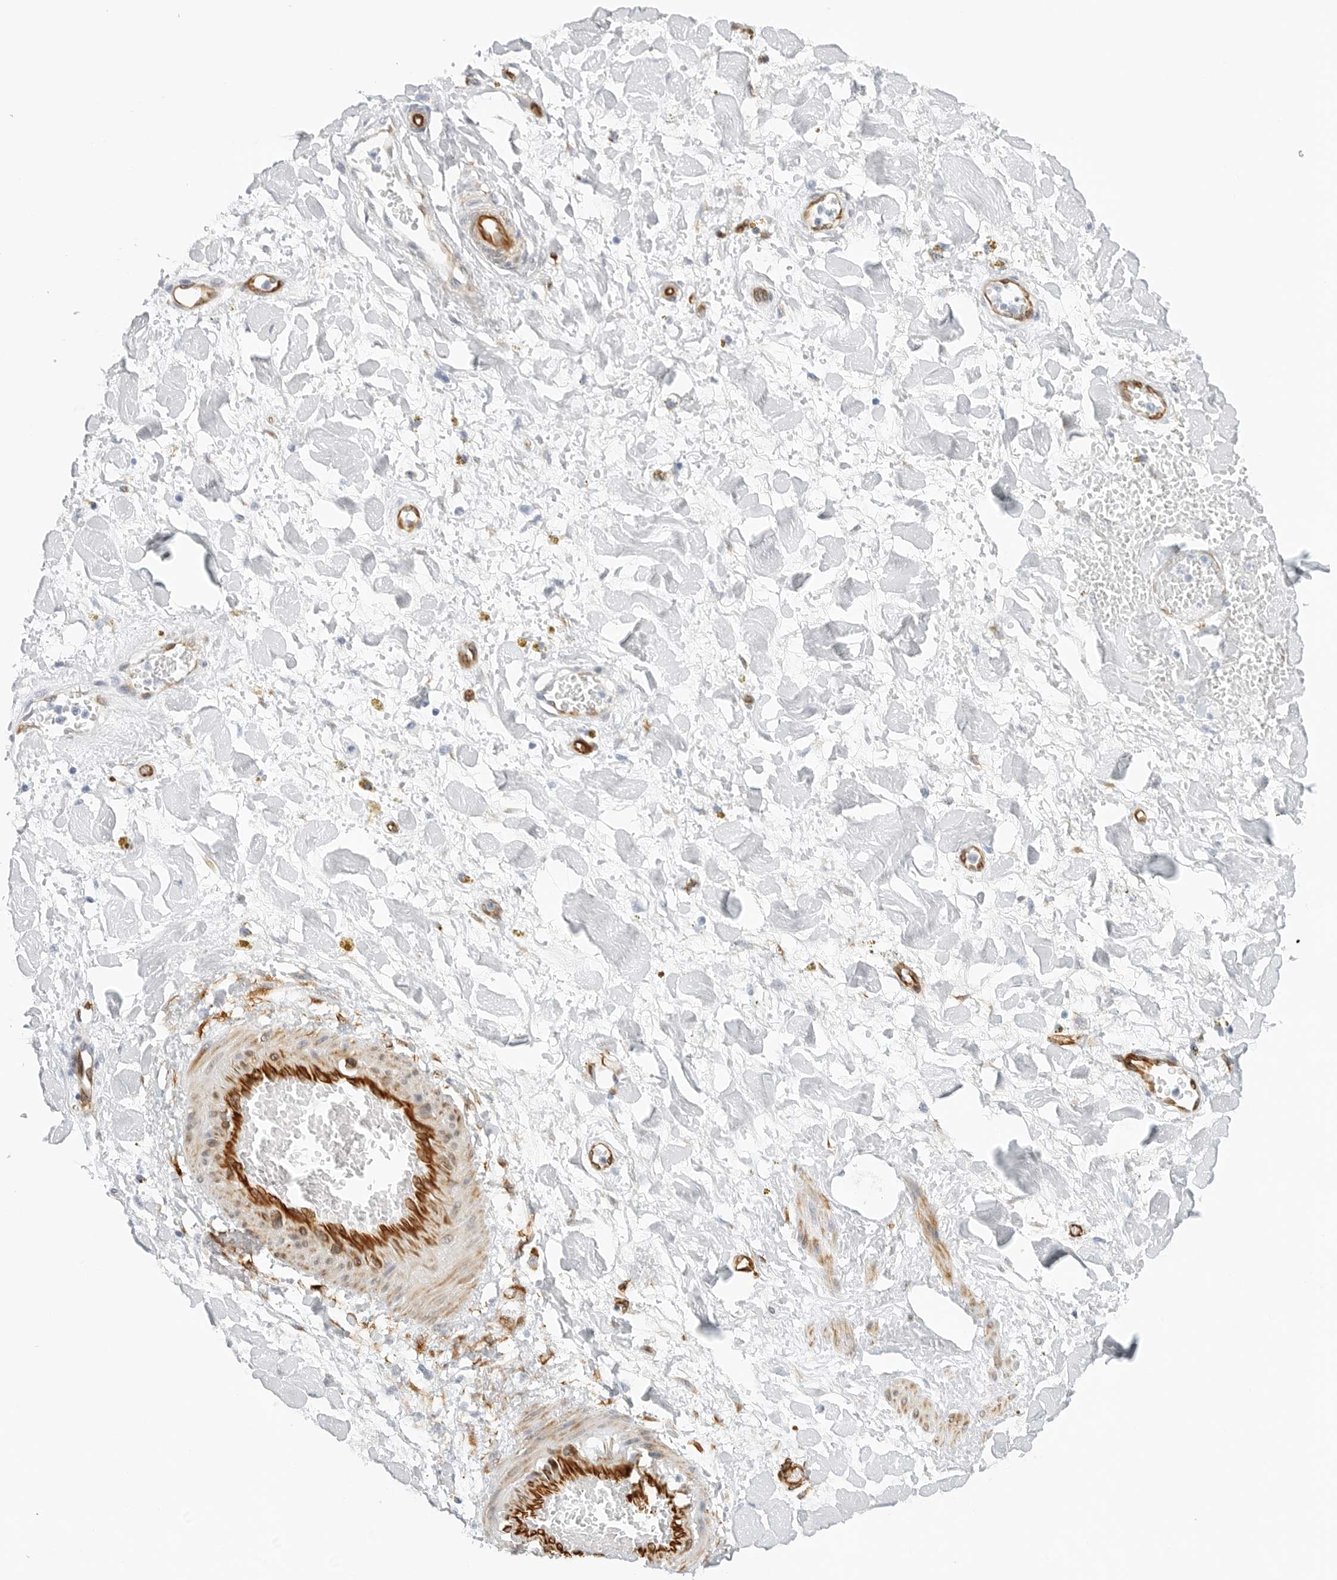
{"staining": {"intensity": "negative", "quantity": "none", "location": "none"}, "tissue": "adipose tissue", "cell_type": "Adipocytes", "image_type": "normal", "snomed": [{"axis": "morphology", "description": "Normal tissue, NOS"}, {"axis": "topography", "description": "Kidney"}, {"axis": "topography", "description": "Peripheral nerve tissue"}], "caption": "DAB immunohistochemical staining of normal human adipose tissue shows no significant positivity in adipocytes.", "gene": "NES", "patient": {"sex": "male", "age": 7}}